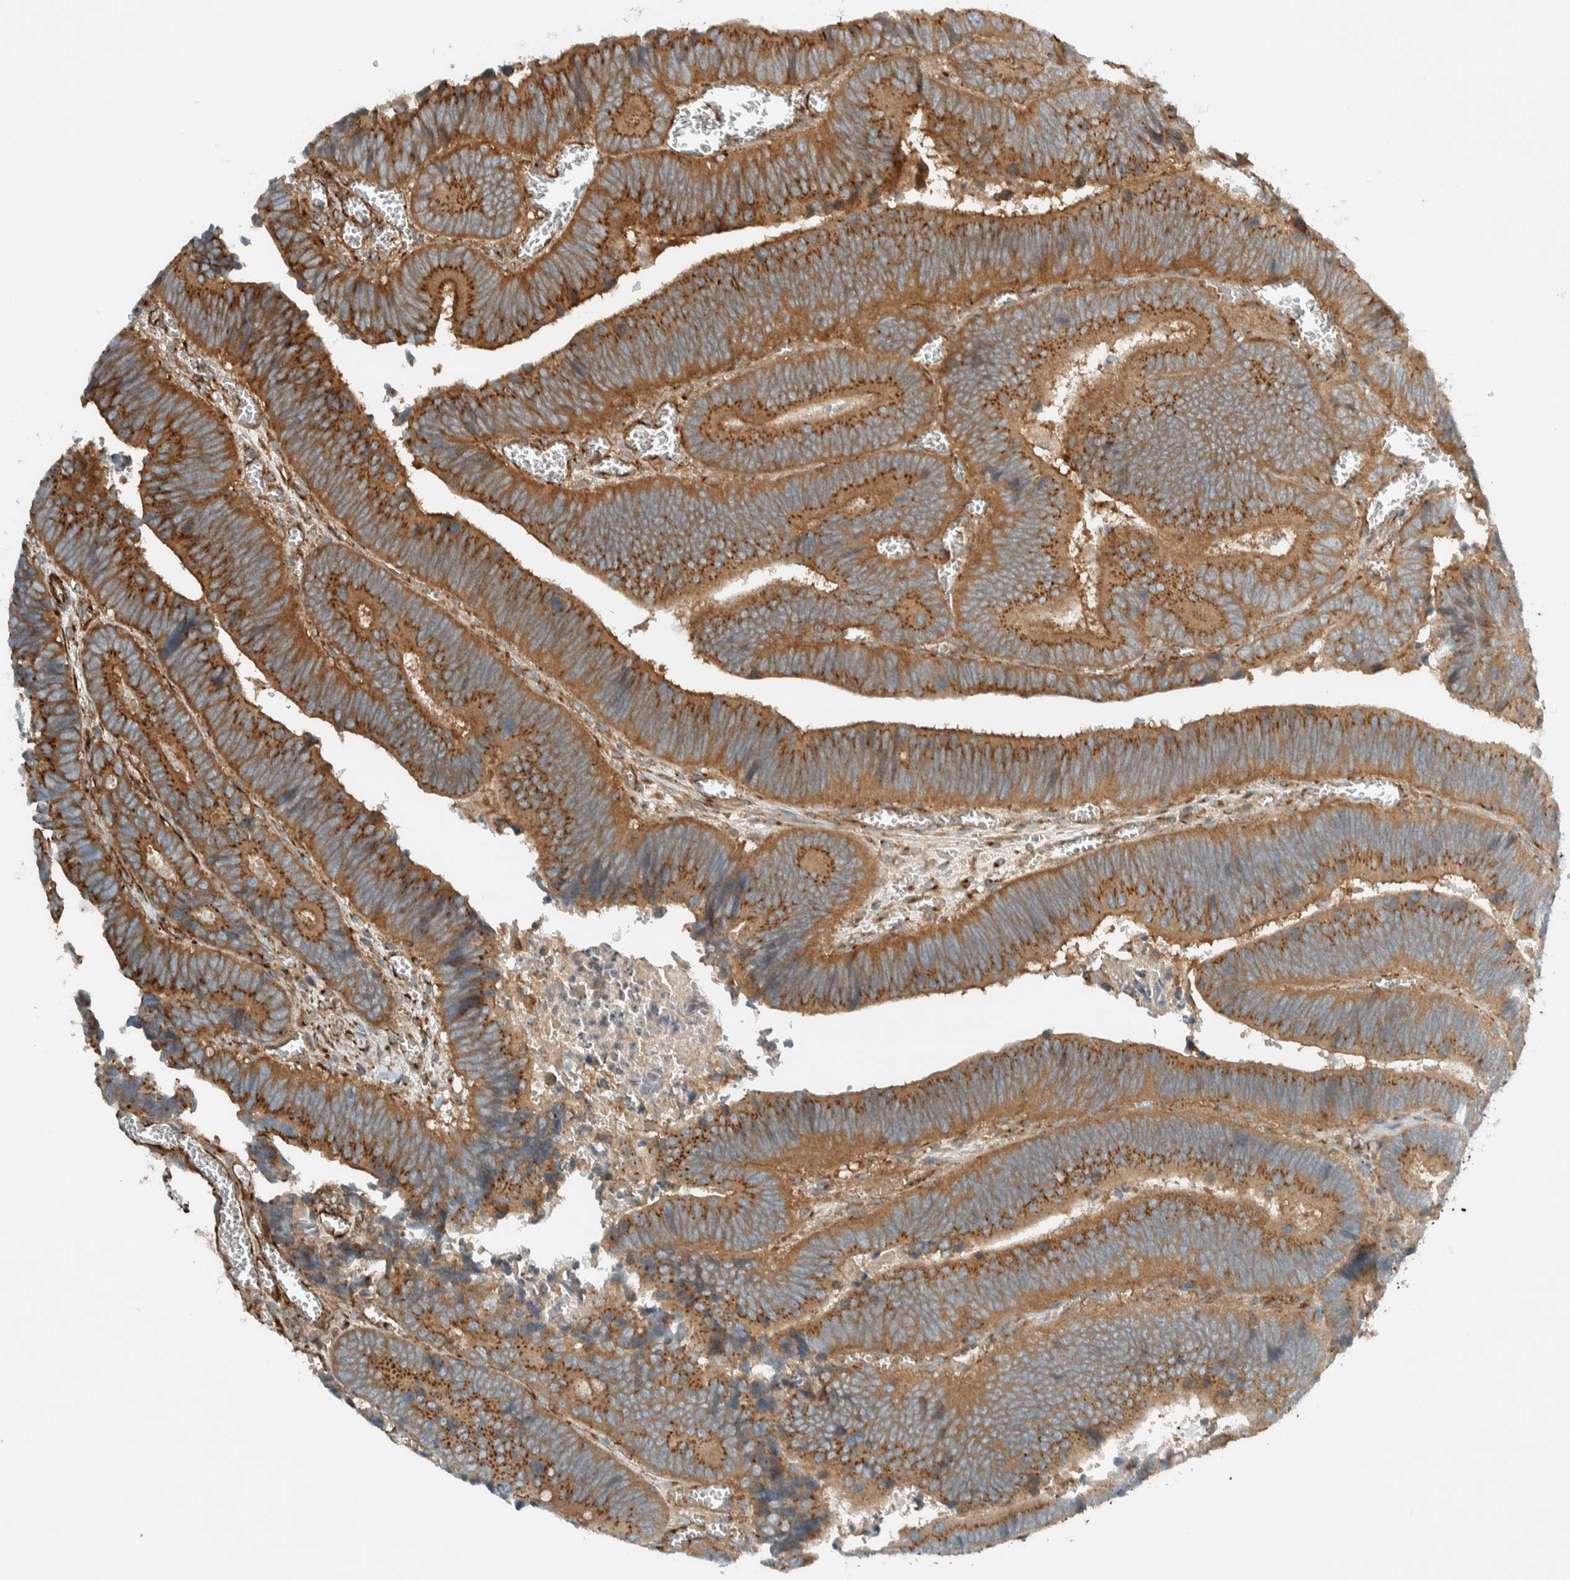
{"staining": {"intensity": "strong", "quantity": ">75%", "location": "cytoplasmic/membranous"}, "tissue": "colorectal cancer", "cell_type": "Tumor cells", "image_type": "cancer", "snomed": [{"axis": "morphology", "description": "Inflammation, NOS"}, {"axis": "morphology", "description": "Adenocarcinoma, NOS"}, {"axis": "topography", "description": "Colon"}], "caption": "High-magnification brightfield microscopy of colorectal adenocarcinoma stained with DAB (brown) and counterstained with hematoxylin (blue). tumor cells exhibit strong cytoplasmic/membranous positivity is appreciated in approximately>75% of cells.", "gene": "EXOC7", "patient": {"sex": "male", "age": 72}}